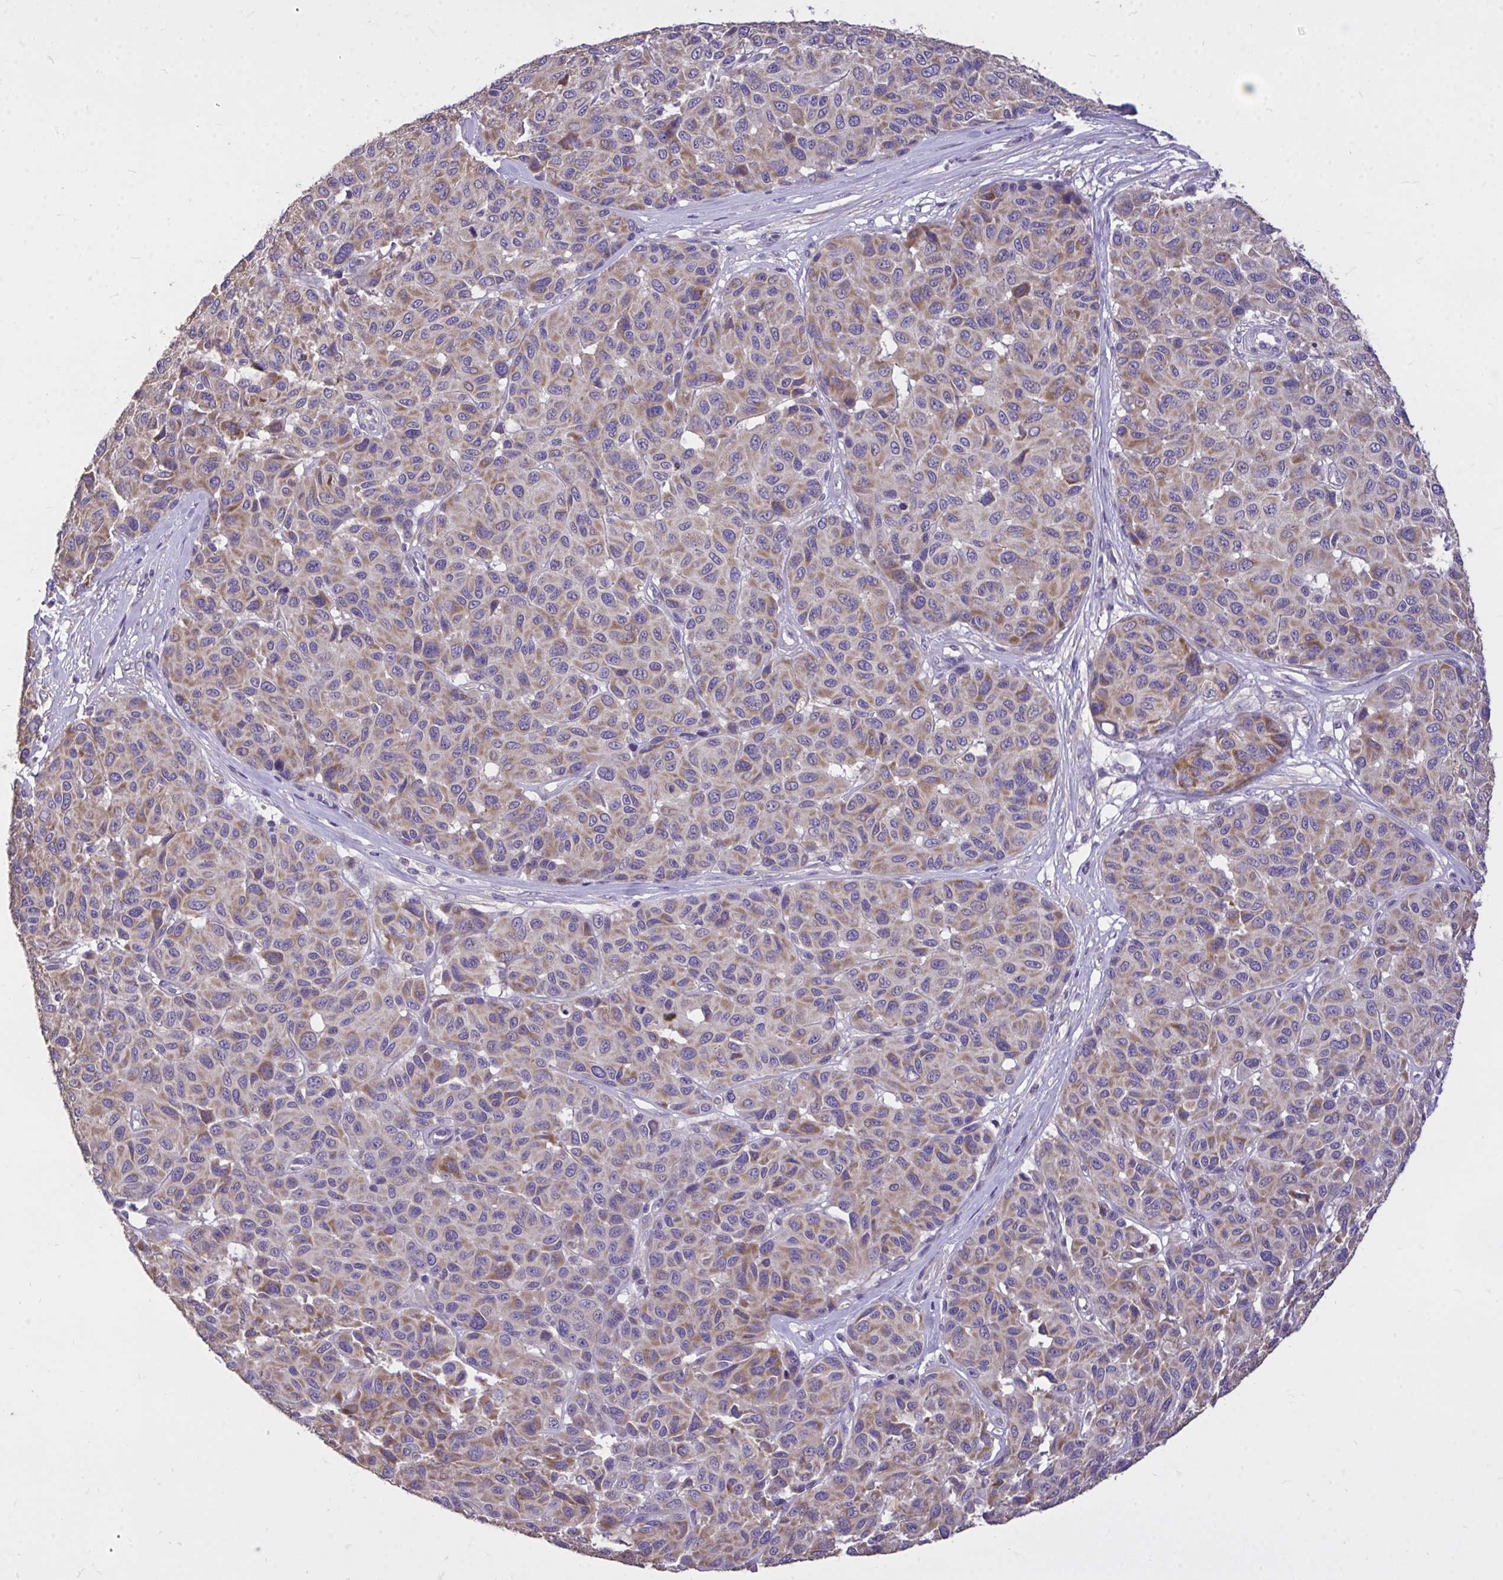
{"staining": {"intensity": "moderate", "quantity": ">75%", "location": "cytoplasmic/membranous"}, "tissue": "melanoma", "cell_type": "Tumor cells", "image_type": "cancer", "snomed": [{"axis": "morphology", "description": "Malignant melanoma, NOS"}, {"axis": "topography", "description": "Skin"}], "caption": "Tumor cells demonstrate medium levels of moderate cytoplasmic/membranous expression in about >75% of cells in melanoma.", "gene": "MPC2", "patient": {"sex": "female", "age": 66}}